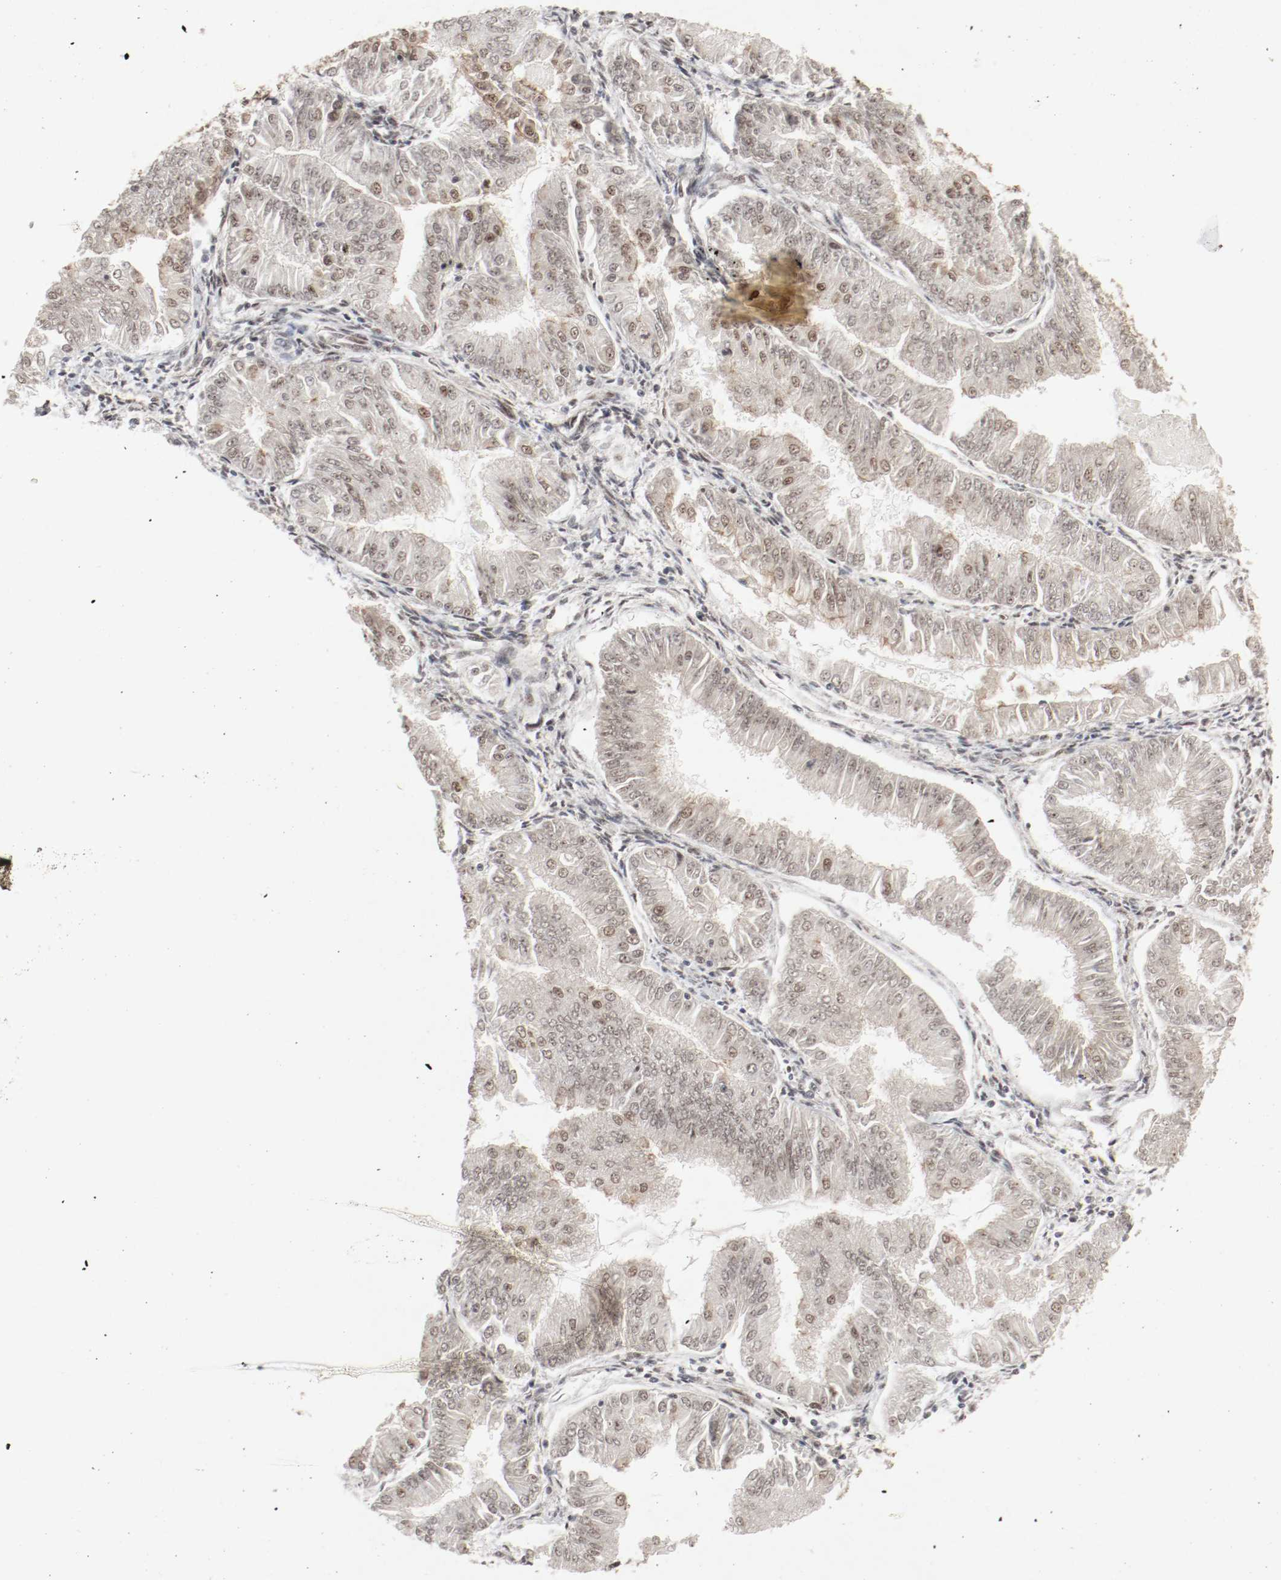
{"staining": {"intensity": "weak", "quantity": ">75%", "location": "cytoplasmic/membranous,nuclear"}, "tissue": "endometrial cancer", "cell_type": "Tumor cells", "image_type": "cancer", "snomed": [{"axis": "morphology", "description": "Adenocarcinoma, NOS"}, {"axis": "topography", "description": "Endometrium"}], "caption": "Approximately >75% of tumor cells in human endometrial adenocarcinoma reveal weak cytoplasmic/membranous and nuclear protein expression as visualized by brown immunohistochemical staining.", "gene": "CSNK2B", "patient": {"sex": "female", "age": 53}}